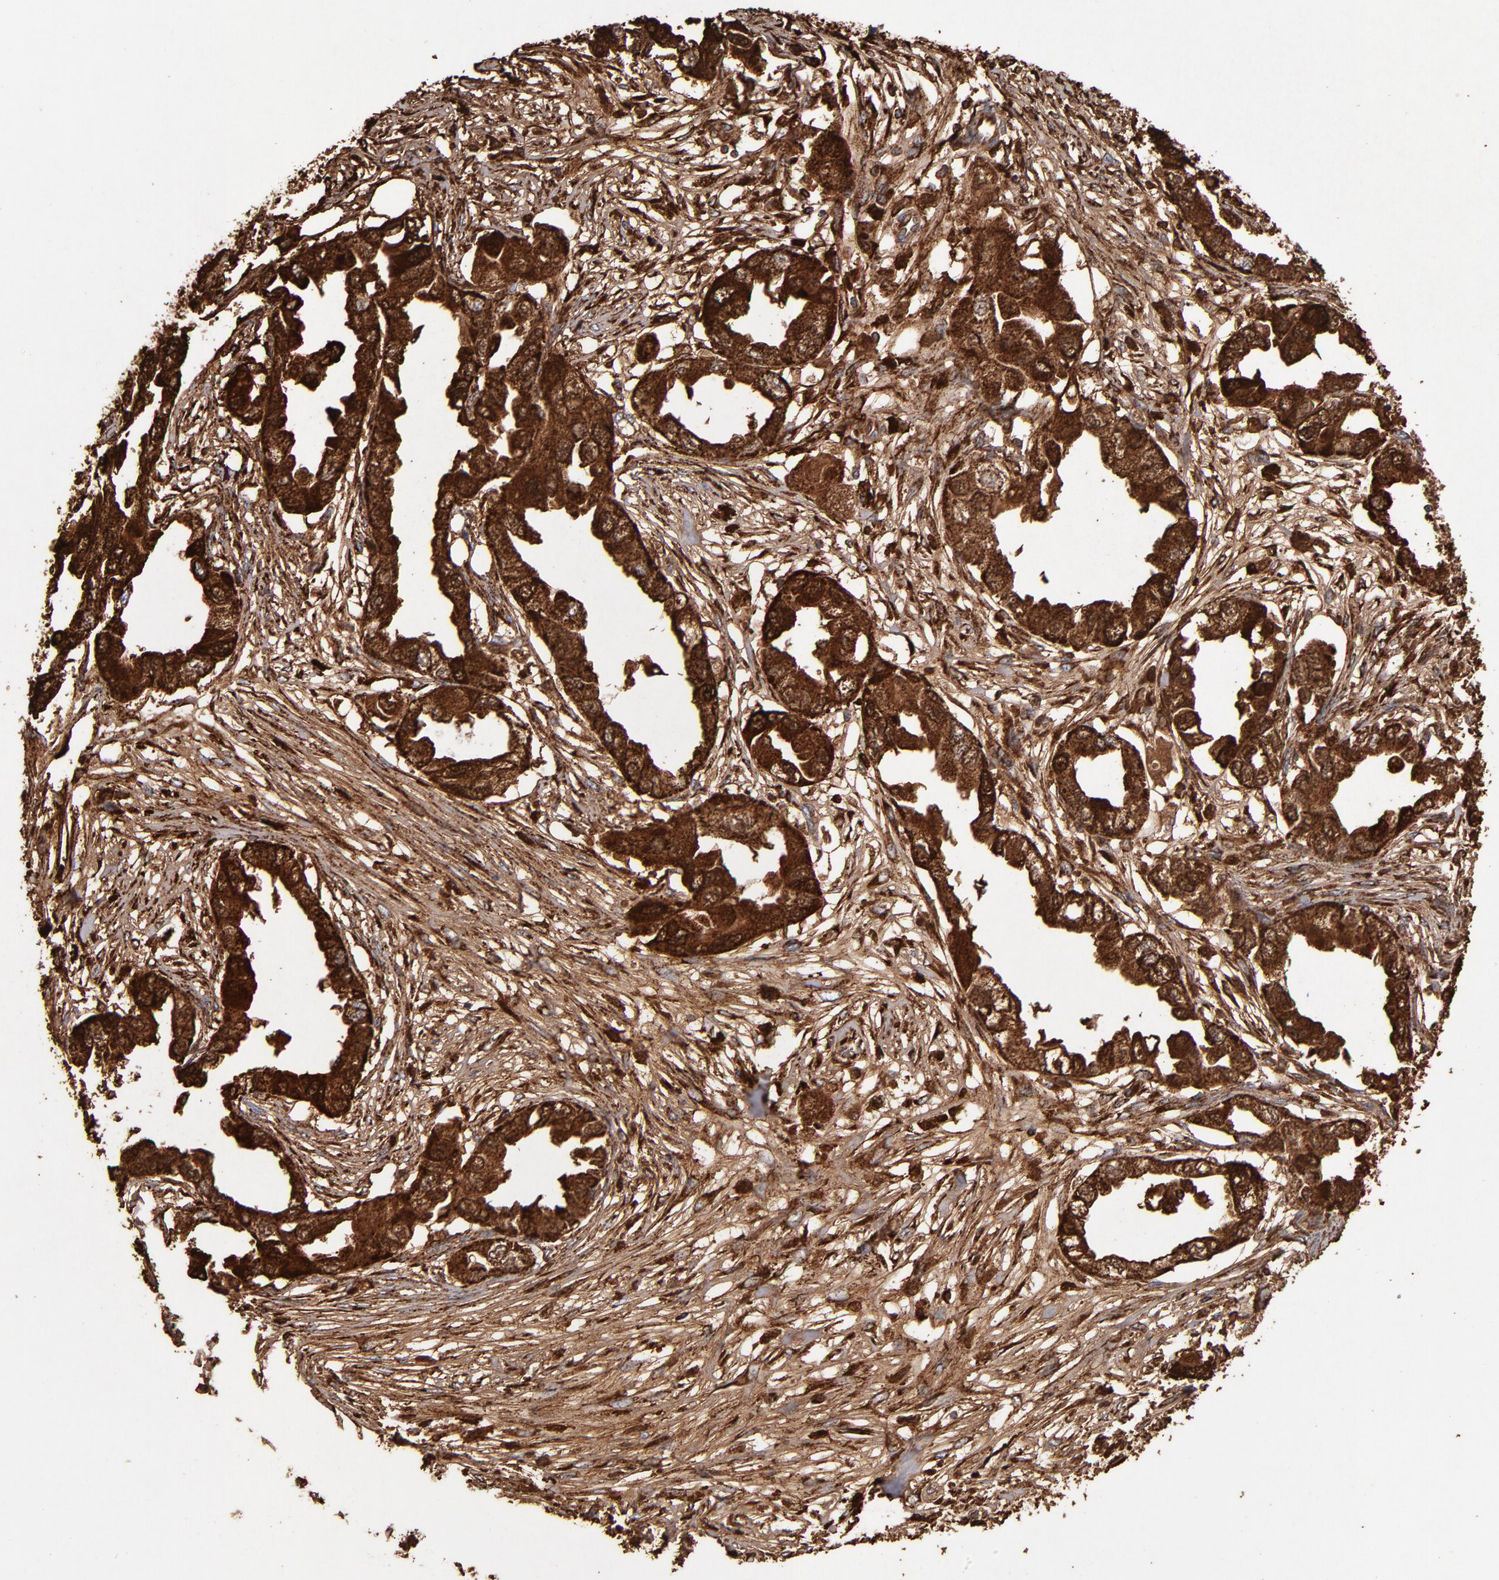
{"staining": {"intensity": "strong", "quantity": ">75%", "location": "cytoplasmic/membranous"}, "tissue": "endometrial cancer", "cell_type": "Tumor cells", "image_type": "cancer", "snomed": [{"axis": "morphology", "description": "Adenocarcinoma, NOS"}, {"axis": "topography", "description": "Endometrium"}], "caption": "Tumor cells exhibit strong cytoplasmic/membranous expression in approximately >75% of cells in adenocarcinoma (endometrial). (DAB = brown stain, brightfield microscopy at high magnification).", "gene": "SOD2", "patient": {"sex": "female", "age": 67}}